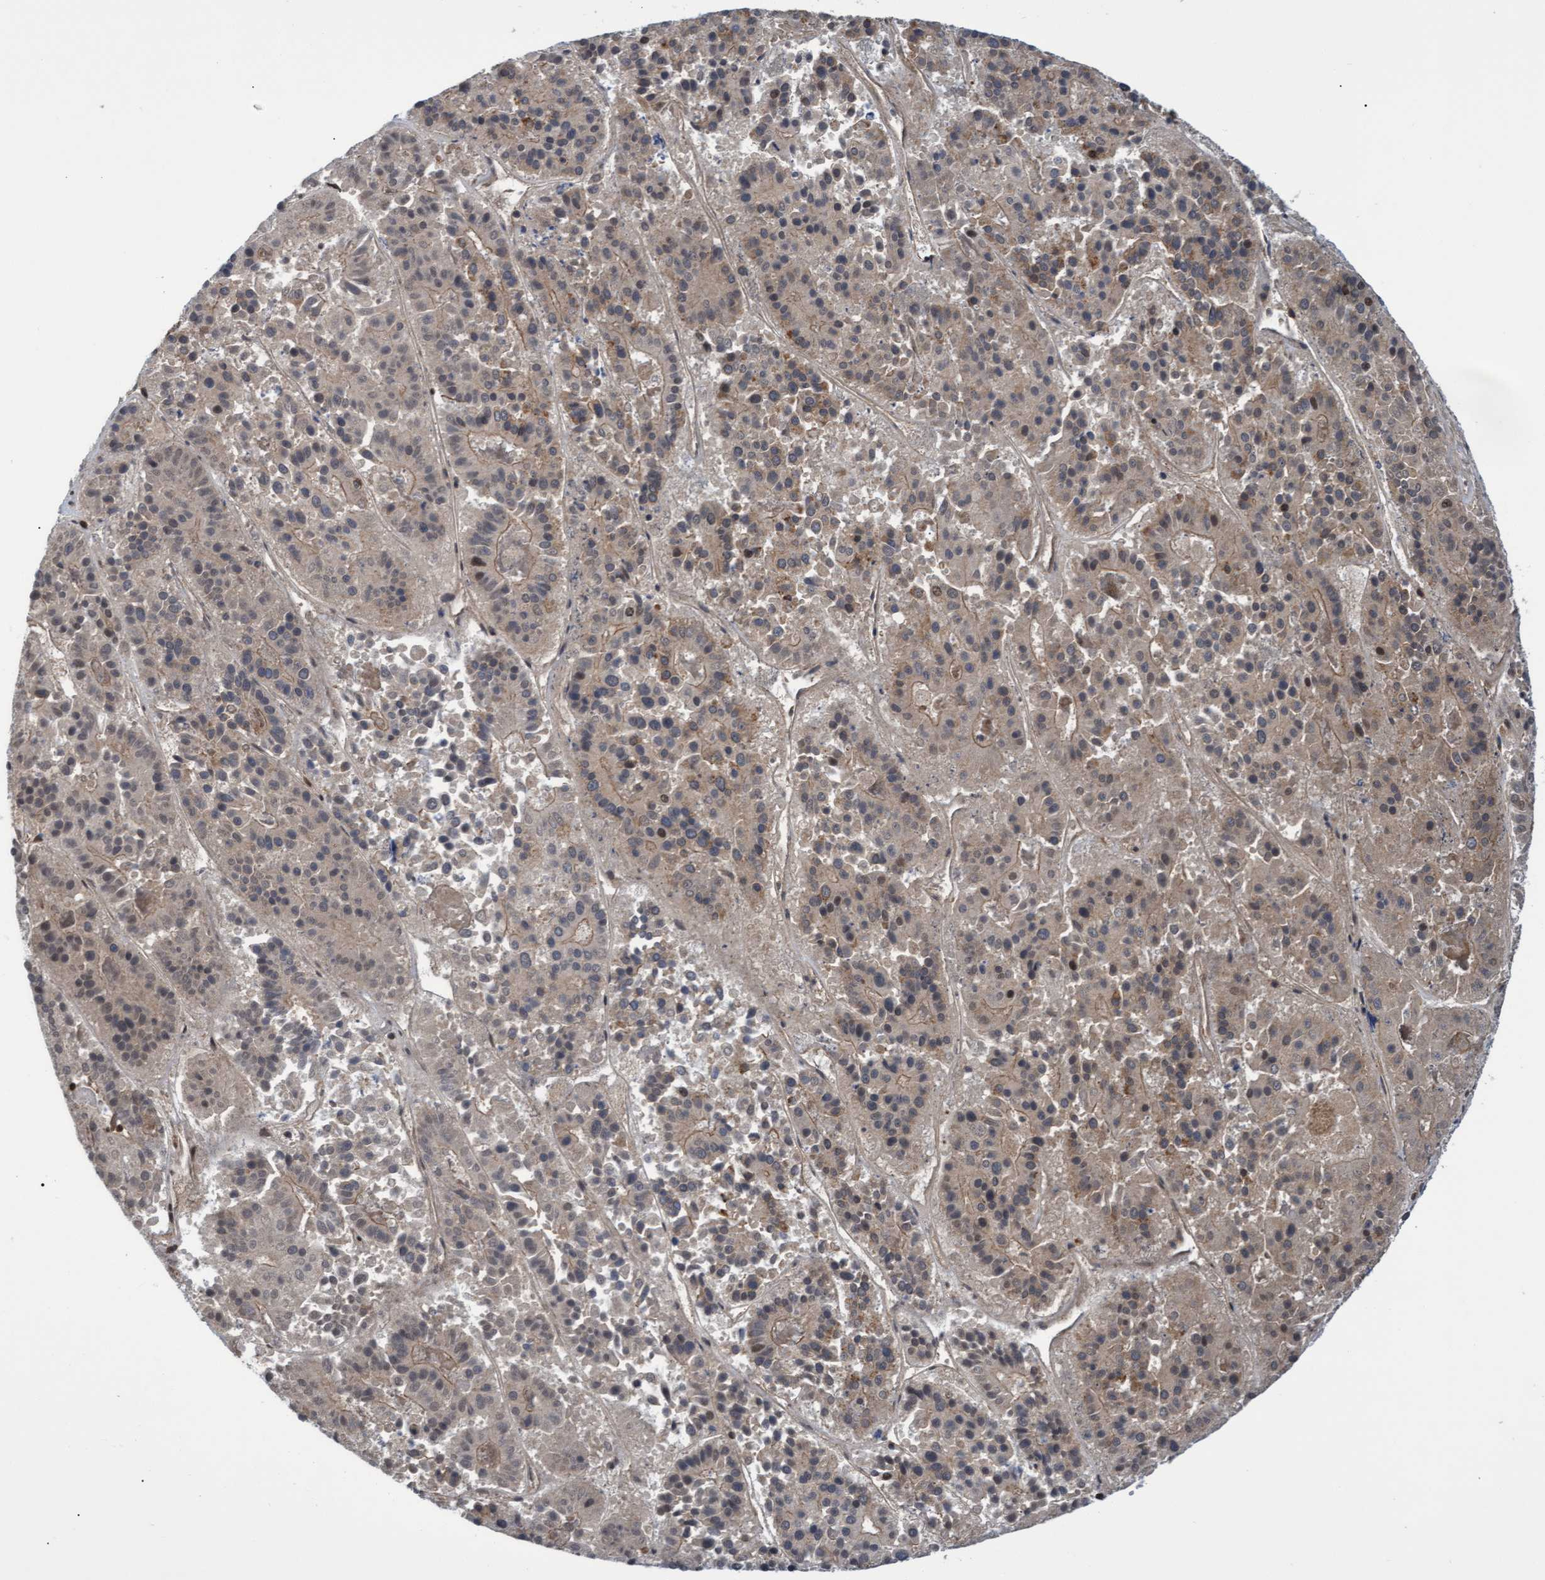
{"staining": {"intensity": "weak", "quantity": "<25%", "location": "cytoplasmic/membranous"}, "tissue": "pancreatic cancer", "cell_type": "Tumor cells", "image_type": "cancer", "snomed": [{"axis": "morphology", "description": "Adenocarcinoma, NOS"}, {"axis": "topography", "description": "Pancreas"}], "caption": "A photomicrograph of pancreatic cancer stained for a protein exhibits no brown staining in tumor cells. (Immunohistochemistry, brightfield microscopy, high magnification).", "gene": "TNFRSF10B", "patient": {"sex": "male", "age": 50}}